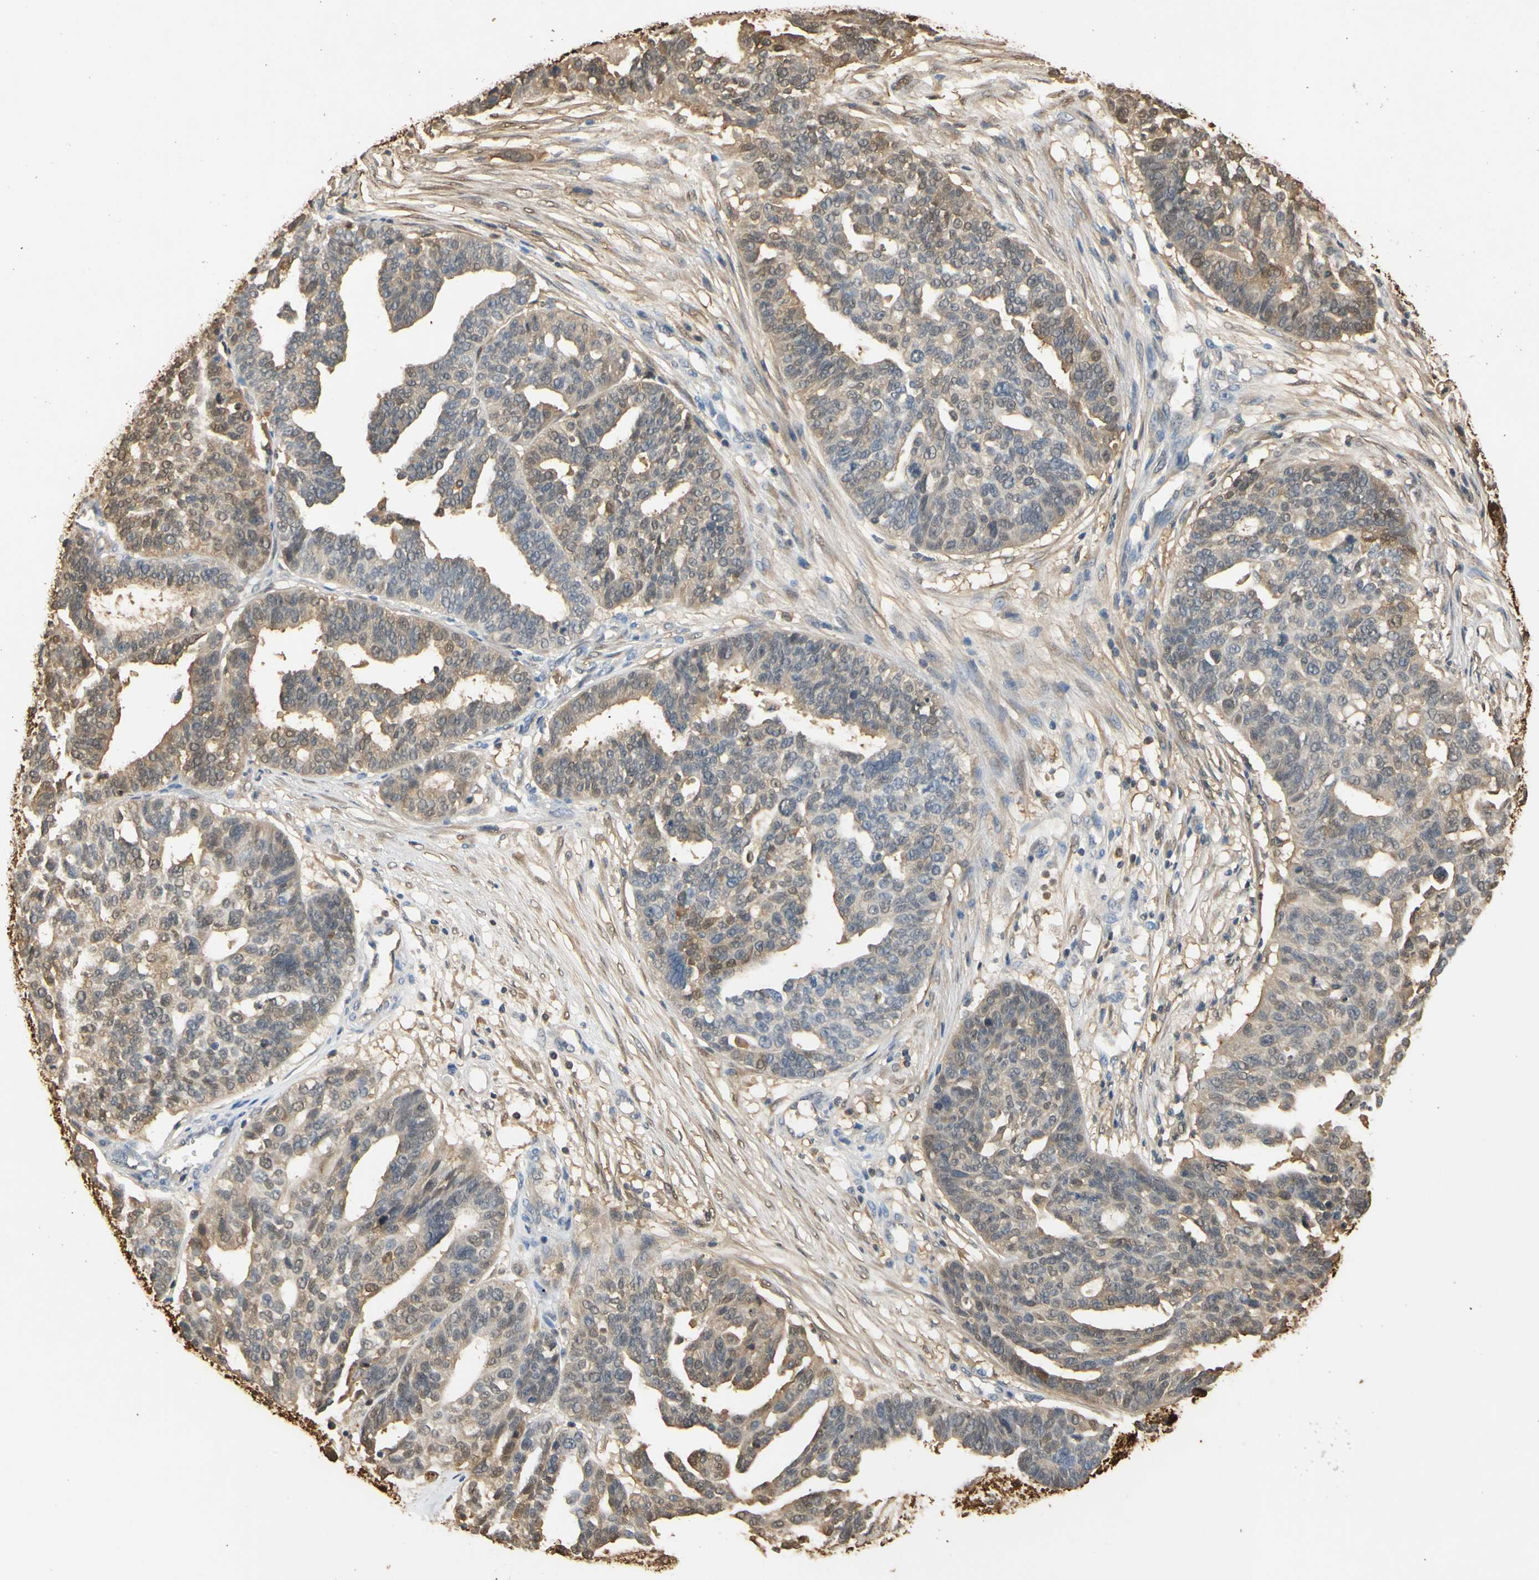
{"staining": {"intensity": "weak", "quantity": "25%-75%", "location": "cytoplasmic/membranous,nuclear"}, "tissue": "ovarian cancer", "cell_type": "Tumor cells", "image_type": "cancer", "snomed": [{"axis": "morphology", "description": "Cystadenocarcinoma, serous, NOS"}, {"axis": "topography", "description": "Ovary"}], "caption": "Weak cytoplasmic/membranous and nuclear protein expression is appreciated in about 25%-75% of tumor cells in ovarian cancer.", "gene": "S100A6", "patient": {"sex": "female", "age": 59}}